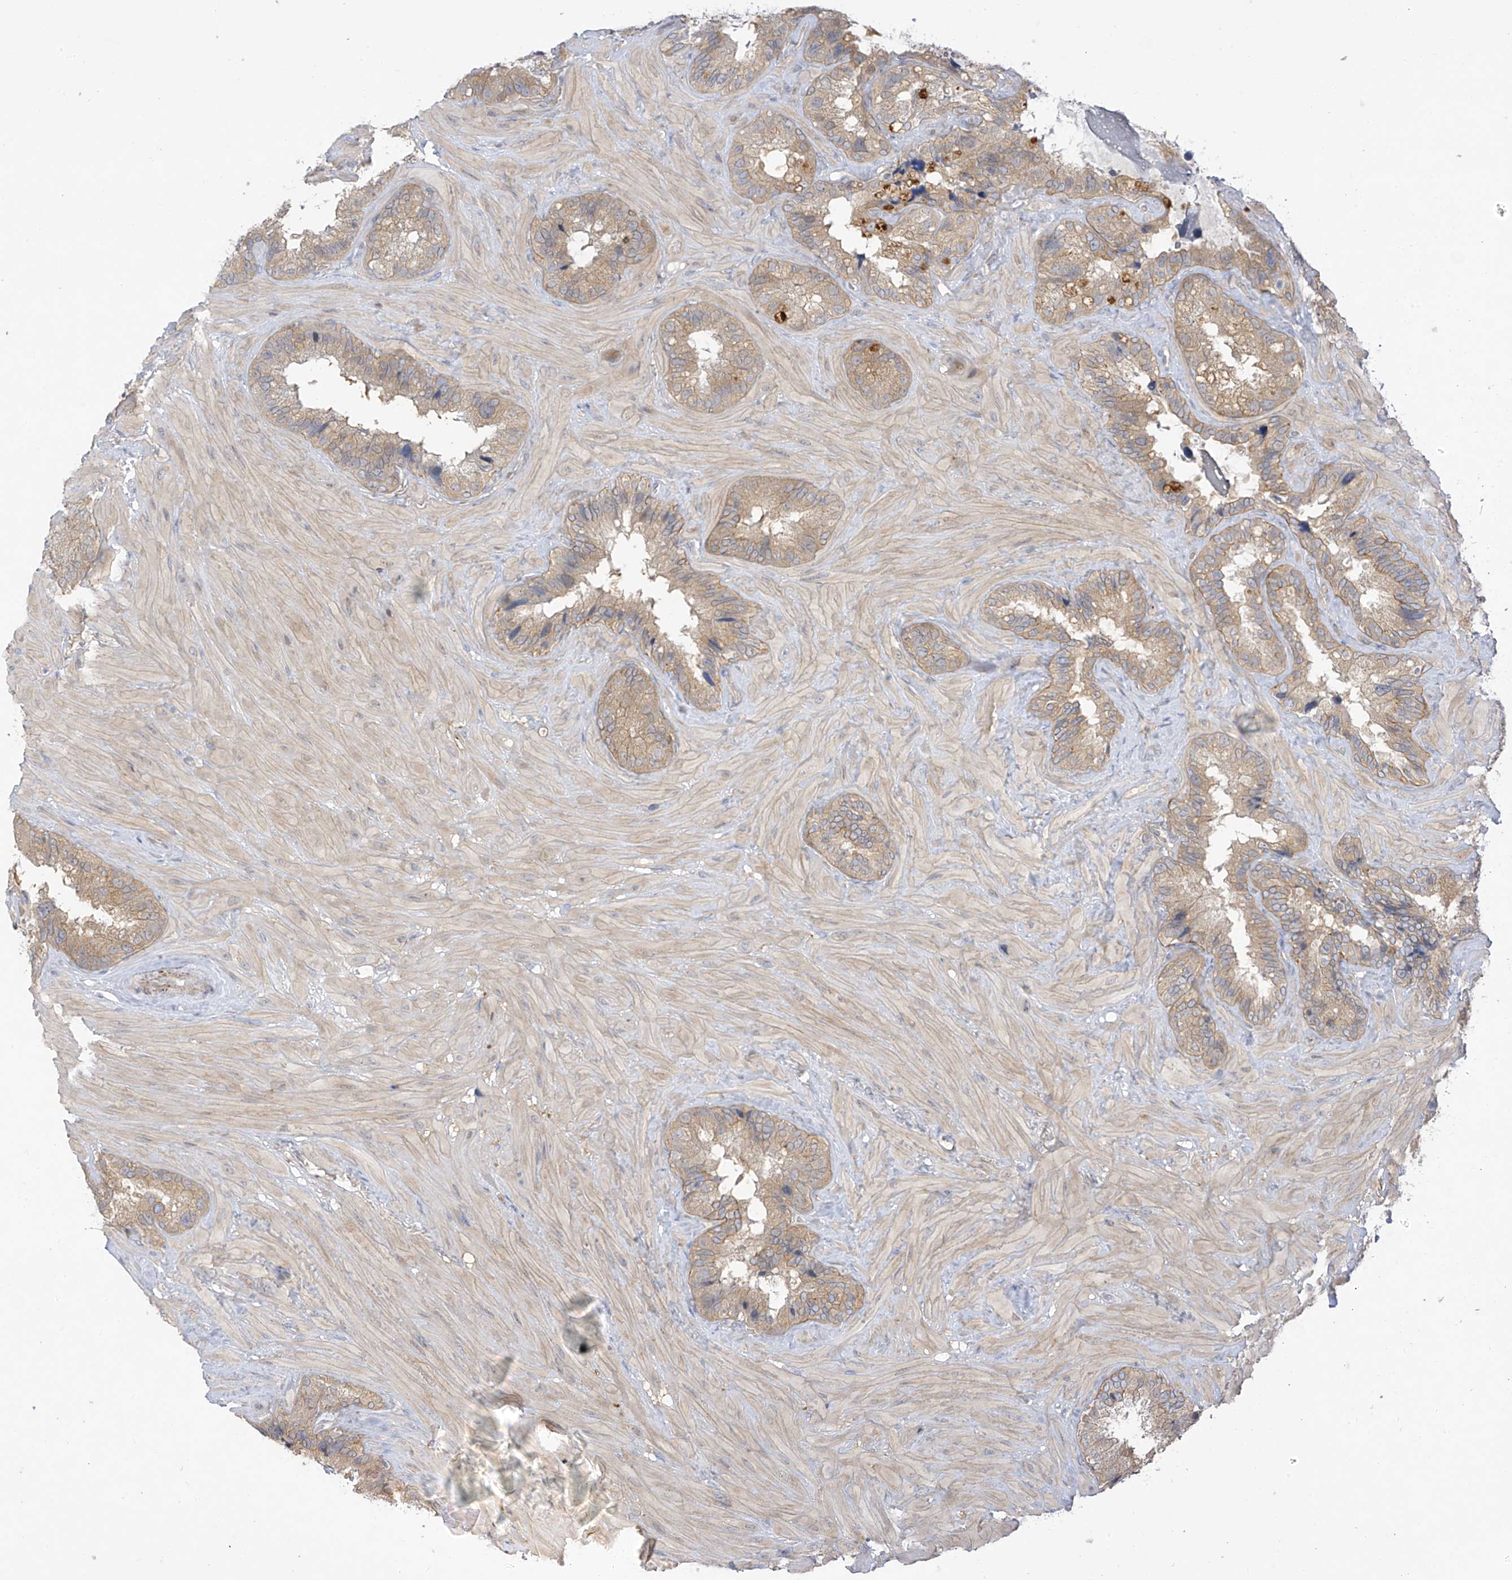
{"staining": {"intensity": "moderate", "quantity": ">75%", "location": "cytoplasmic/membranous"}, "tissue": "seminal vesicle", "cell_type": "Glandular cells", "image_type": "normal", "snomed": [{"axis": "morphology", "description": "Normal tissue, NOS"}, {"axis": "topography", "description": "Prostate"}, {"axis": "topography", "description": "Seminal veicle"}], "caption": "Immunohistochemical staining of unremarkable seminal vesicle reveals >75% levels of moderate cytoplasmic/membranous protein positivity in about >75% of glandular cells. (DAB = brown stain, brightfield microscopy at high magnification).", "gene": "EIPR1", "patient": {"sex": "male", "age": 68}}